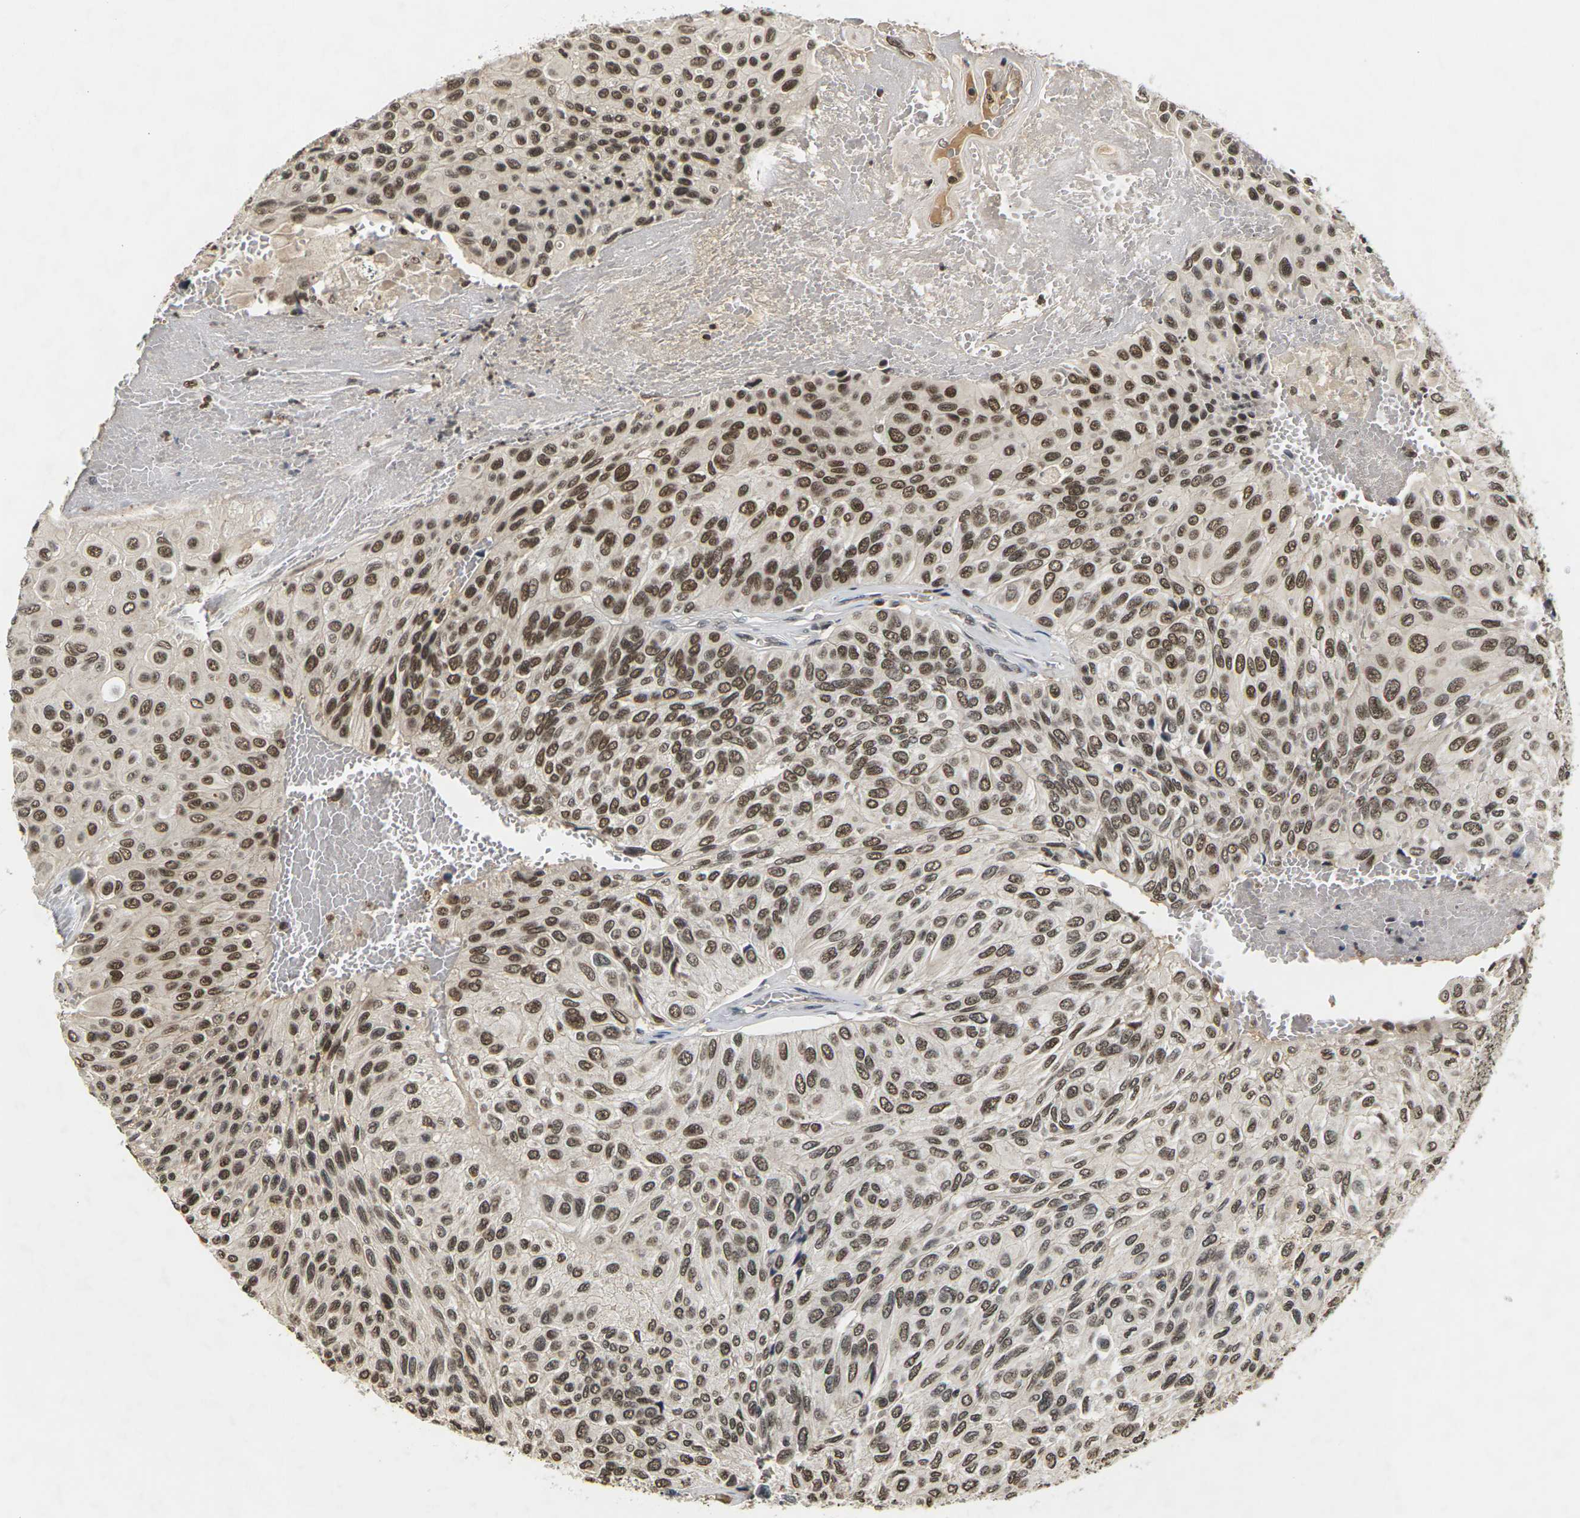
{"staining": {"intensity": "strong", "quantity": ">75%", "location": "nuclear"}, "tissue": "urothelial cancer", "cell_type": "Tumor cells", "image_type": "cancer", "snomed": [{"axis": "morphology", "description": "Urothelial carcinoma, High grade"}, {"axis": "topography", "description": "Urinary bladder"}], "caption": "This micrograph exhibits immunohistochemistry (IHC) staining of urothelial cancer, with high strong nuclear positivity in approximately >75% of tumor cells.", "gene": "NELFA", "patient": {"sex": "male", "age": 66}}